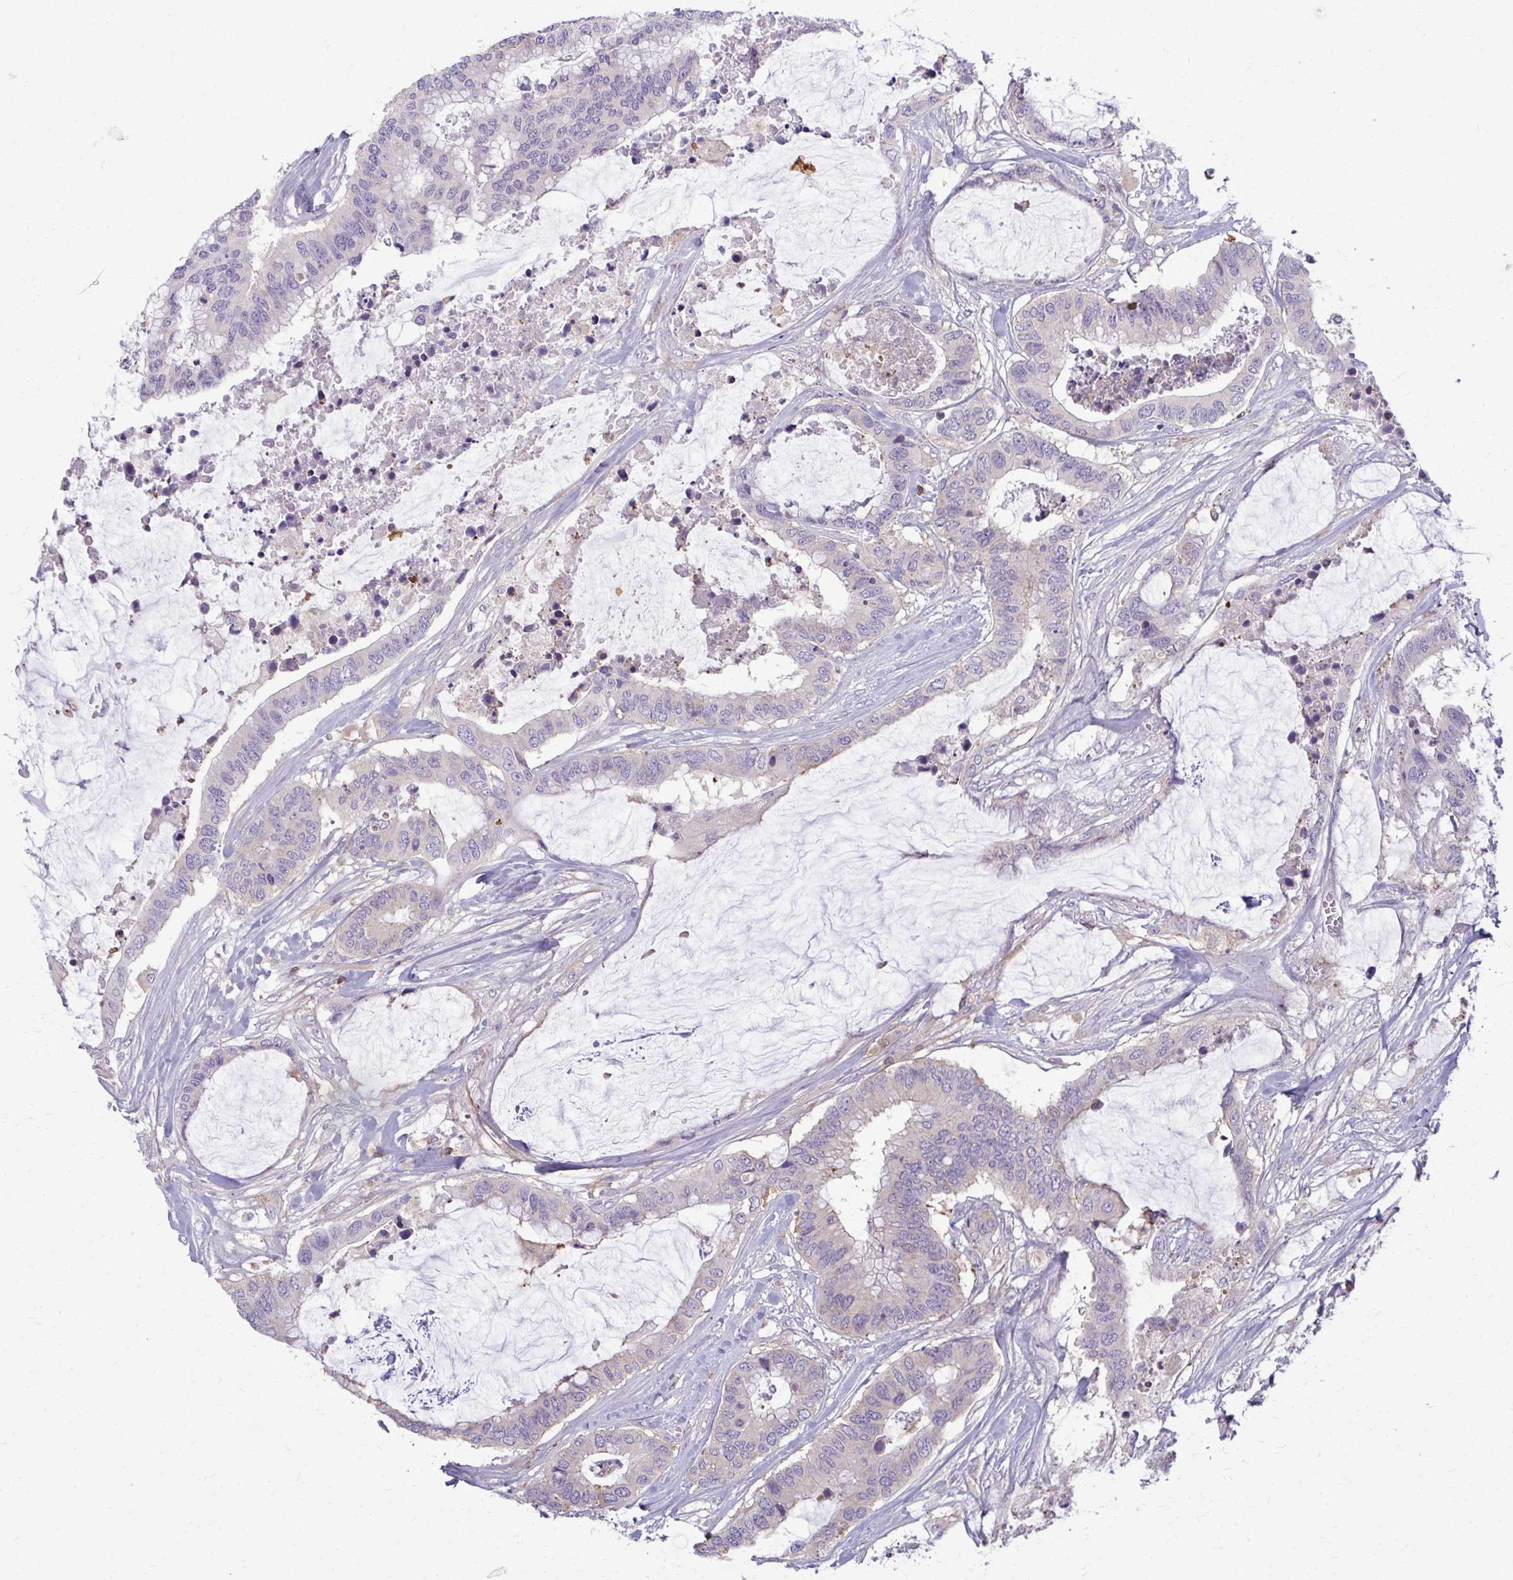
{"staining": {"intensity": "weak", "quantity": "25%-75%", "location": "cytoplasmic/membranous"}, "tissue": "colorectal cancer", "cell_type": "Tumor cells", "image_type": "cancer", "snomed": [{"axis": "morphology", "description": "Adenocarcinoma, NOS"}, {"axis": "topography", "description": "Rectum"}], "caption": "Immunohistochemistry (IHC) (DAB) staining of human colorectal adenocarcinoma reveals weak cytoplasmic/membranous protein expression in about 25%-75% of tumor cells. The protein is stained brown, and the nuclei are stained in blue (DAB (3,3'-diaminobenzidine) IHC with brightfield microscopy, high magnification).", "gene": "AP5M1", "patient": {"sex": "female", "age": 59}}